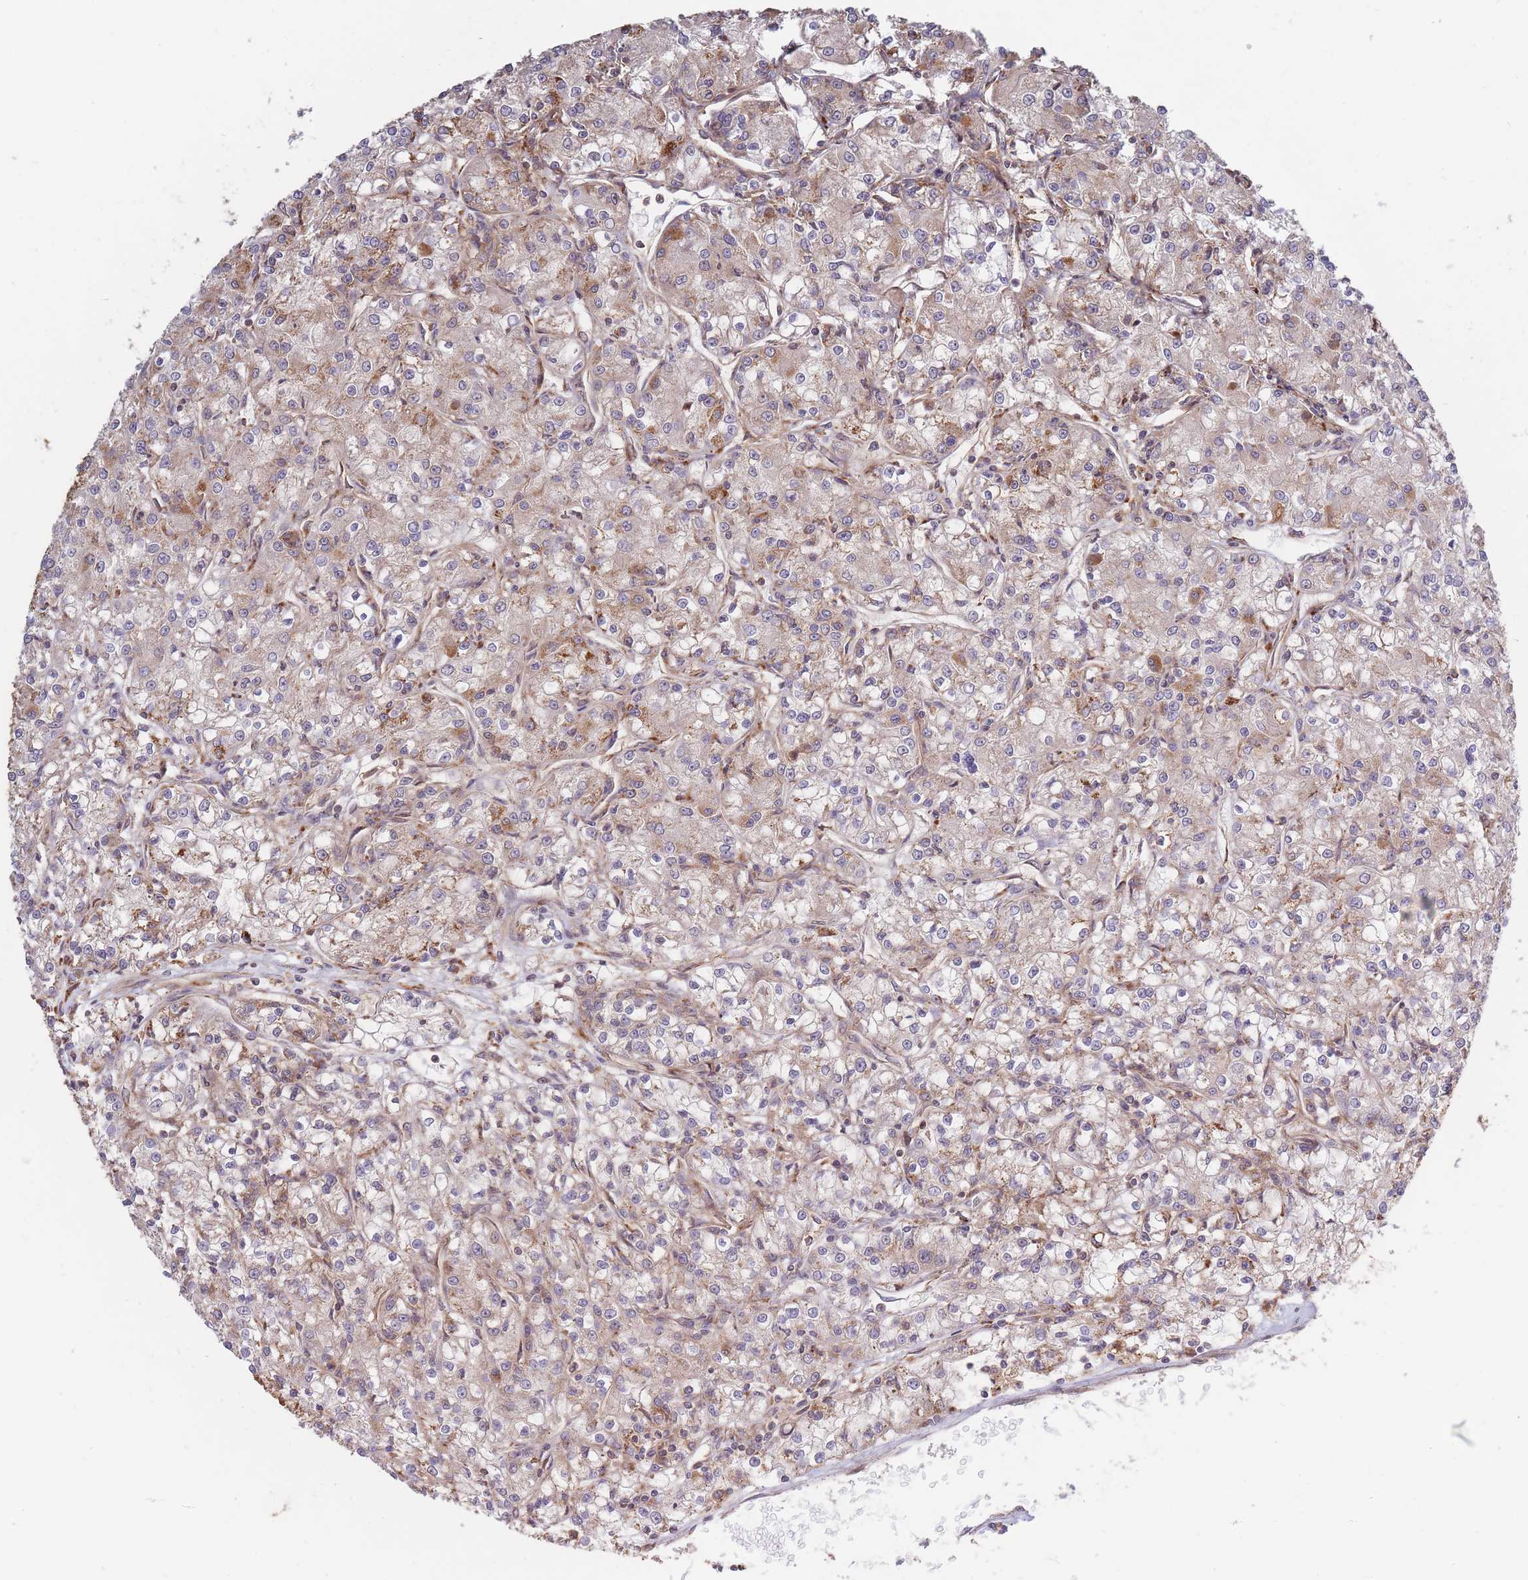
{"staining": {"intensity": "moderate", "quantity": "<25%", "location": "cytoplasmic/membranous"}, "tissue": "renal cancer", "cell_type": "Tumor cells", "image_type": "cancer", "snomed": [{"axis": "morphology", "description": "Adenocarcinoma, NOS"}, {"axis": "topography", "description": "Kidney"}], "caption": "Immunohistochemical staining of adenocarcinoma (renal) exhibits low levels of moderate cytoplasmic/membranous staining in about <25% of tumor cells.", "gene": "RASSF2", "patient": {"sex": "female", "age": 59}}